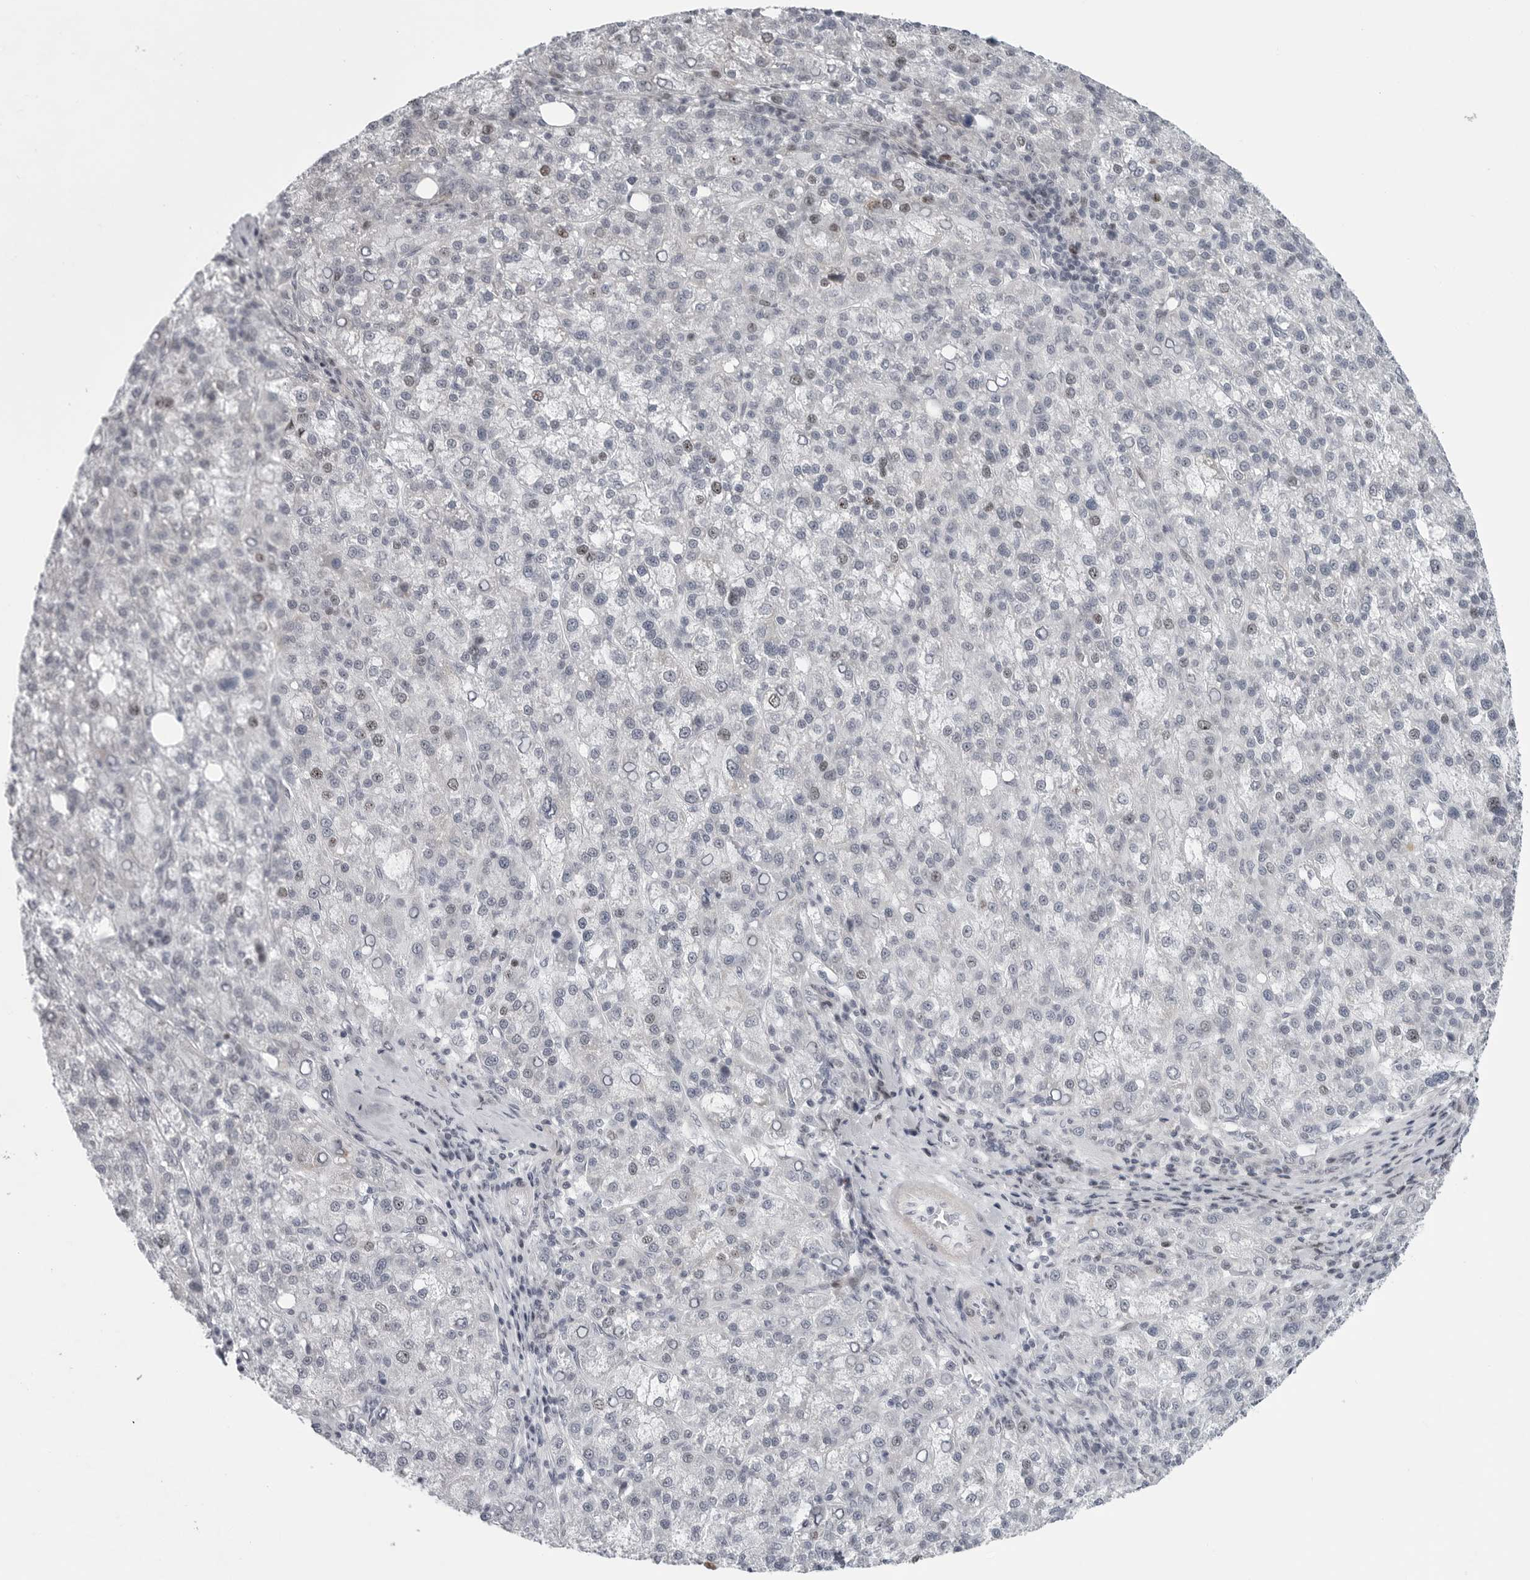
{"staining": {"intensity": "weak", "quantity": "<25%", "location": "nuclear"}, "tissue": "liver cancer", "cell_type": "Tumor cells", "image_type": "cancer", "snomed": [{"axis": "morphology", "description": "Carcinoma, Hepatocellular, NOS"}, {"axis": "topography", "description": "Liver"}], "caption": "IHC image of neoplastic tissue: liver cancer (hepatocellular carcinoma) stained with DAB shows no significant protein positivity in tumor cells.", "gene": "FAM135B", "patient": {"sex": "female", "age": 58}}